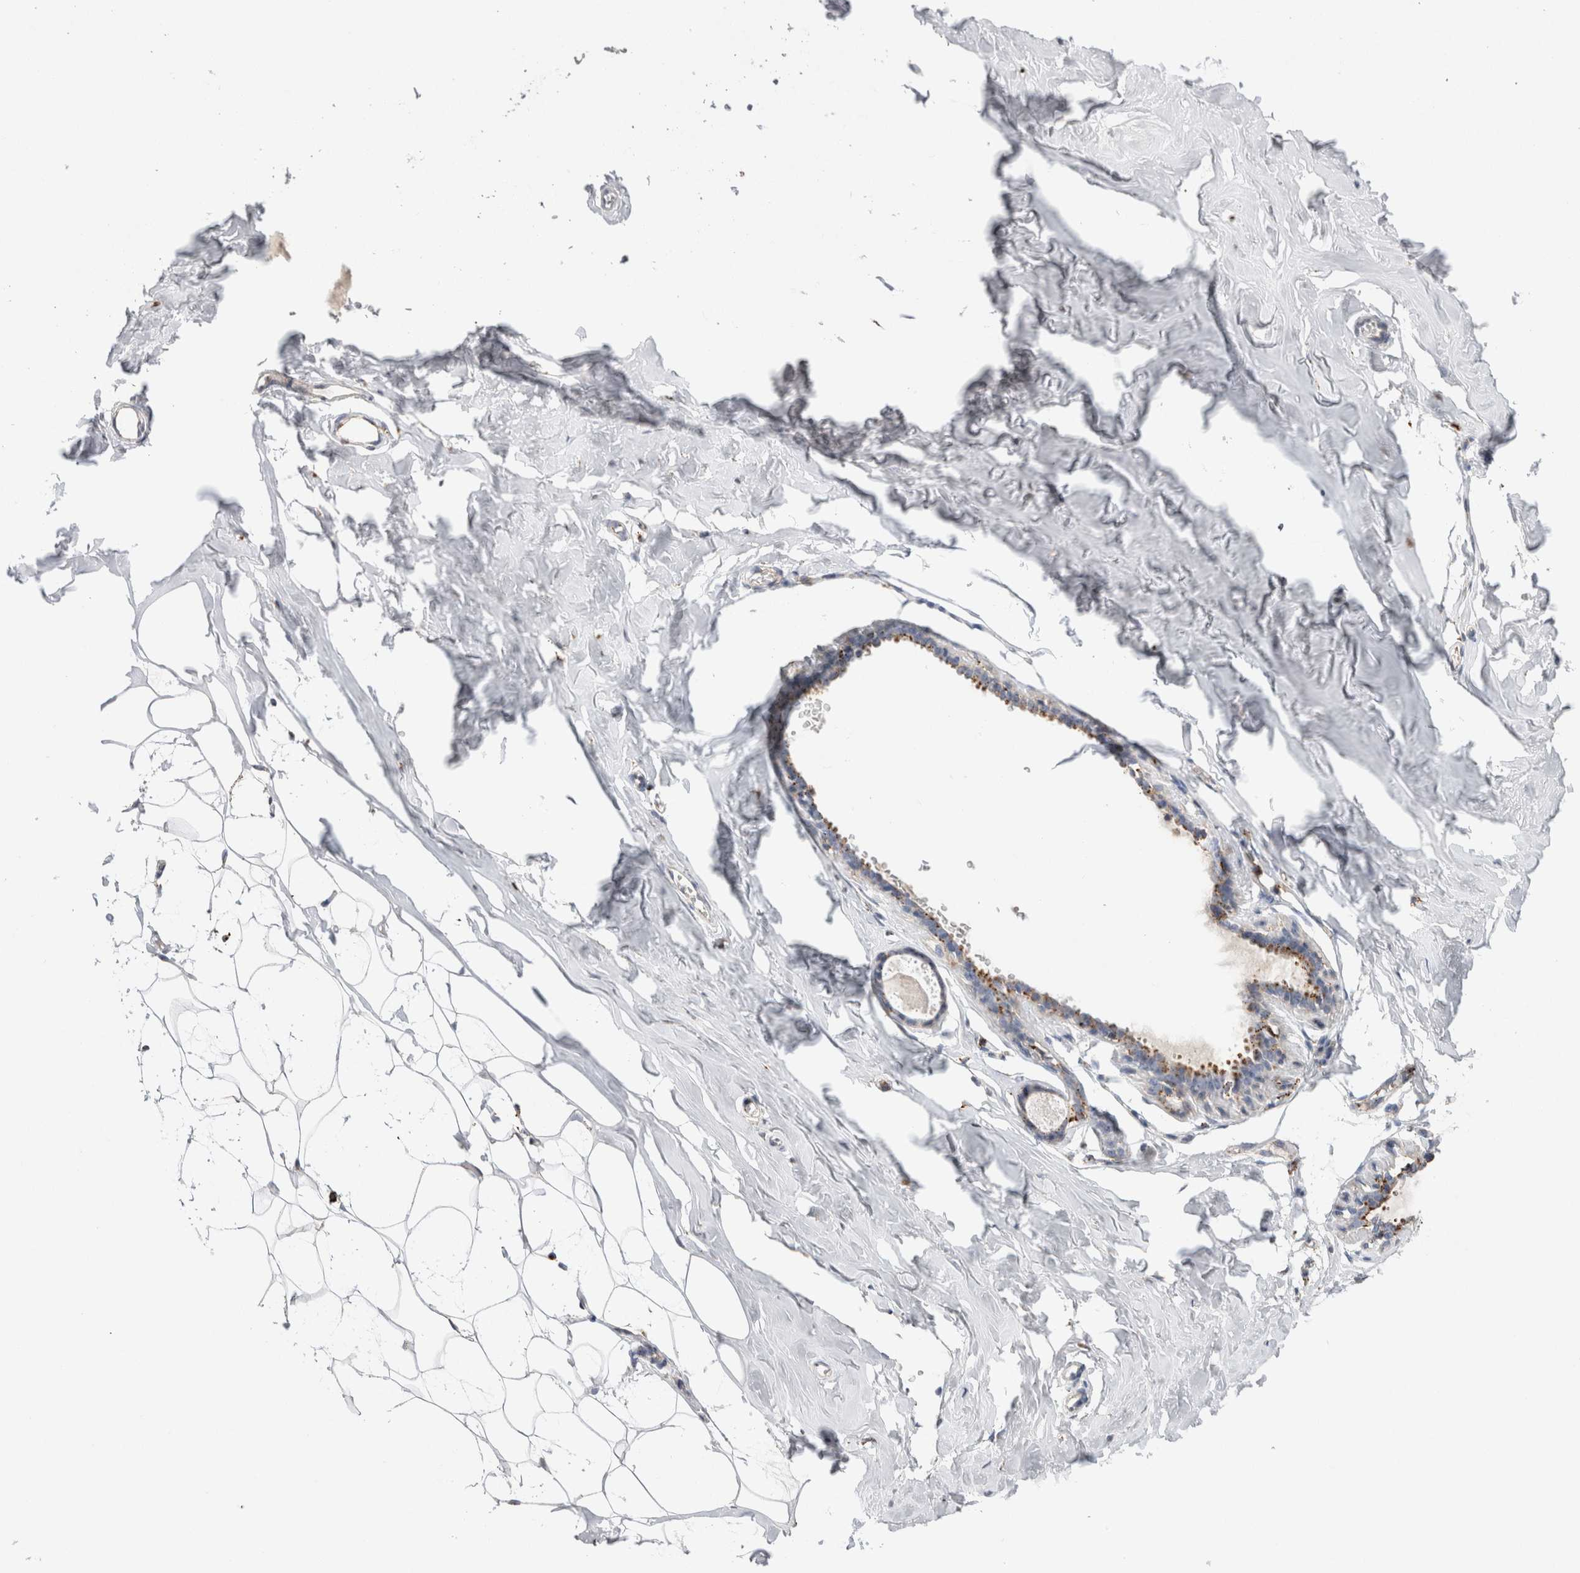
{"staining": {"intensity": "negative", "quantity": "none", "location": "none"}, "tissue": "adipose tissue", "cell_type": "Adipocytes", "image_type": "normal", "snomed": [{"axis": "morphology", "description": "Normal tissue, NOS"}, {"axis": "morphology", "description": "Fibrosis, NOS"}, {"axis": "topography", "description": "Breast"}, {"axis": "topography", "description": "Adipose tissue"}], "caption": "This is an immunohistochemistry image of unremarkable adipose tissue. There is no expression in adipocytes.", "gene": "CTSA", "patient": {"sex": "female", "age": 39}}